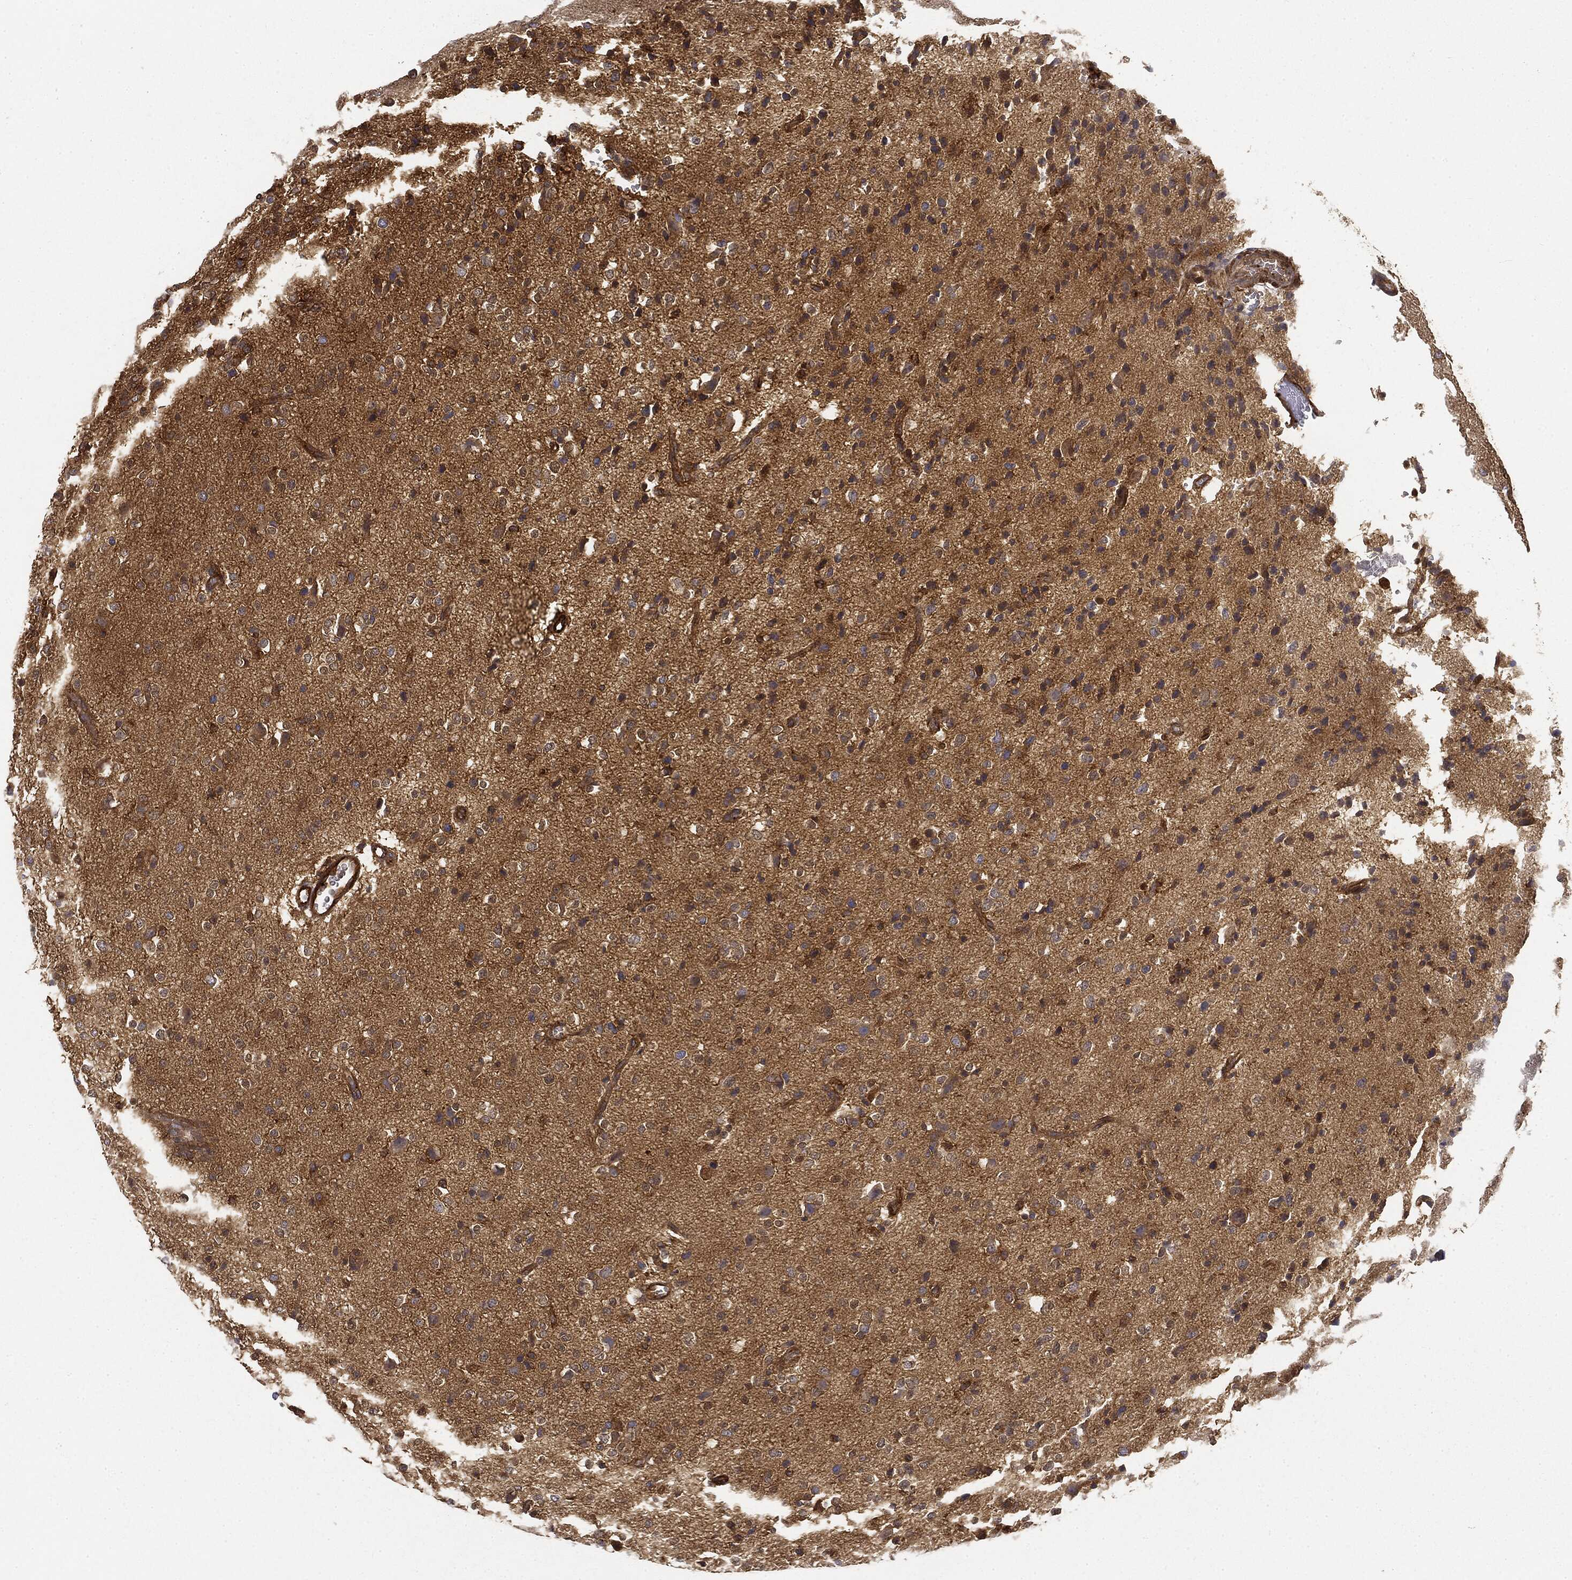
{"staining": {"intensity": "strong", "quantity": "<25%", "location": "cytoplasmic/membranous"}, "tissue": "glioma", "cell_type": "Tumor cells", "image_type": "cancer", "snomed": [{"axis": "morphology", "description": "Glioma, malignant, Low grade"}, {"axis": "topography", "description": "Brain"}], "caption": "About <25% of tumor cells in human glioma exhibit strong cytoplasmic/membranous protein positivity as visualized by brown immunohistochemical staining.", "gene": "WDR1", "patient": {"sex": "male", "age": 41}}